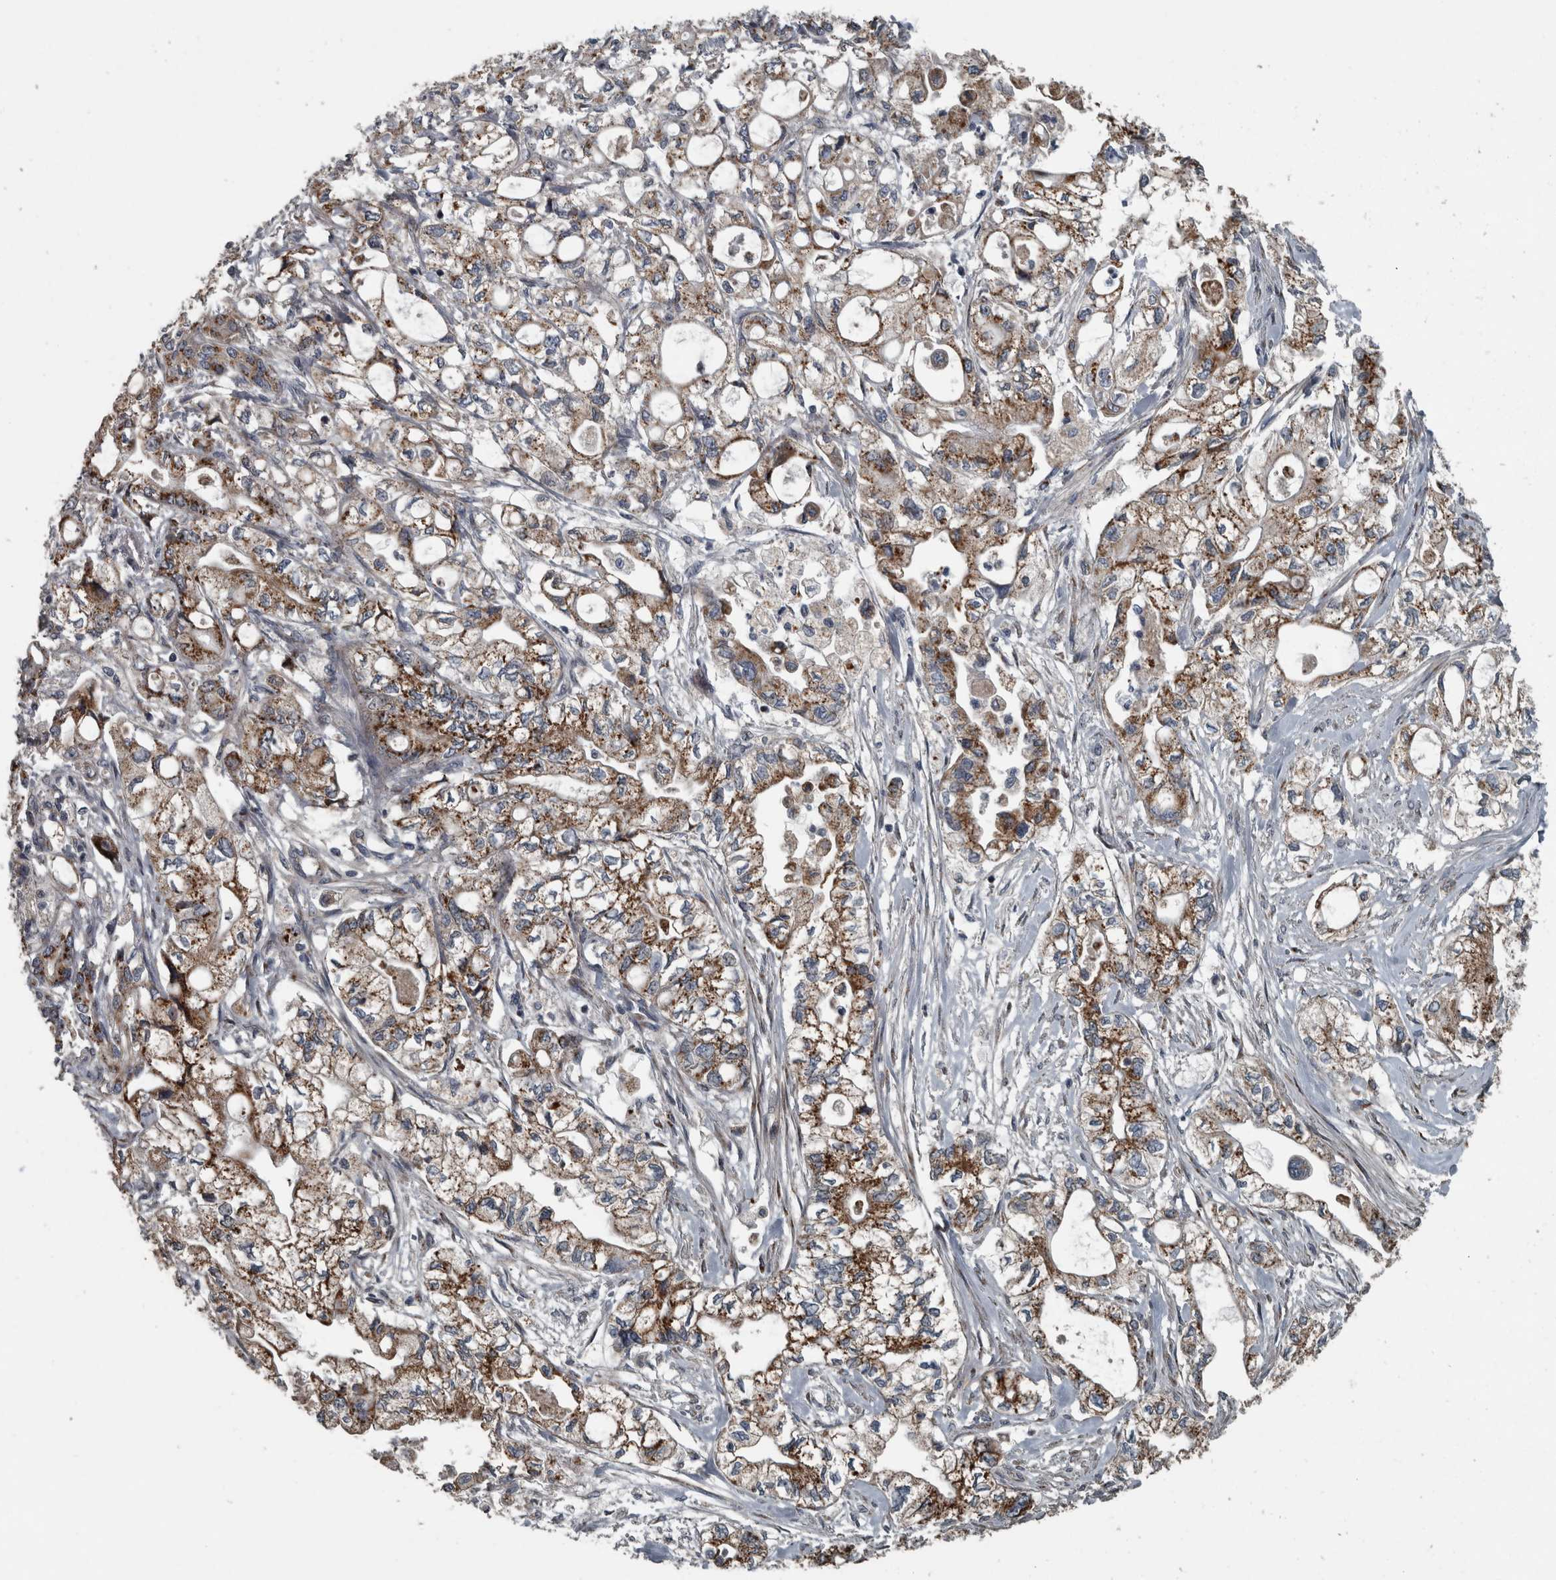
{"staining": {"intensity": "moderate", "quantity": ">75%", "location": "cytoplasmic/membranous"}, "tissue": "pancreatic cancer", "cell_type": "Tumor cells", "image_type": "cancer", "snomed": [{"axis": "morphology", "description": "Adenocarcinoma, NOS"}, {"axis": "topography", "description": "Pancreas"}], "caption": "Moderate cytoplasmic/membranous protein positivity is identified in about >75% of tumor cells in pancreatic adenocarcinoma. The protein of interest is shown in brown color, while the nuclei are stained blue.", "gene": "ZNF345", "patient": {"sex": "male", "age": 79}}